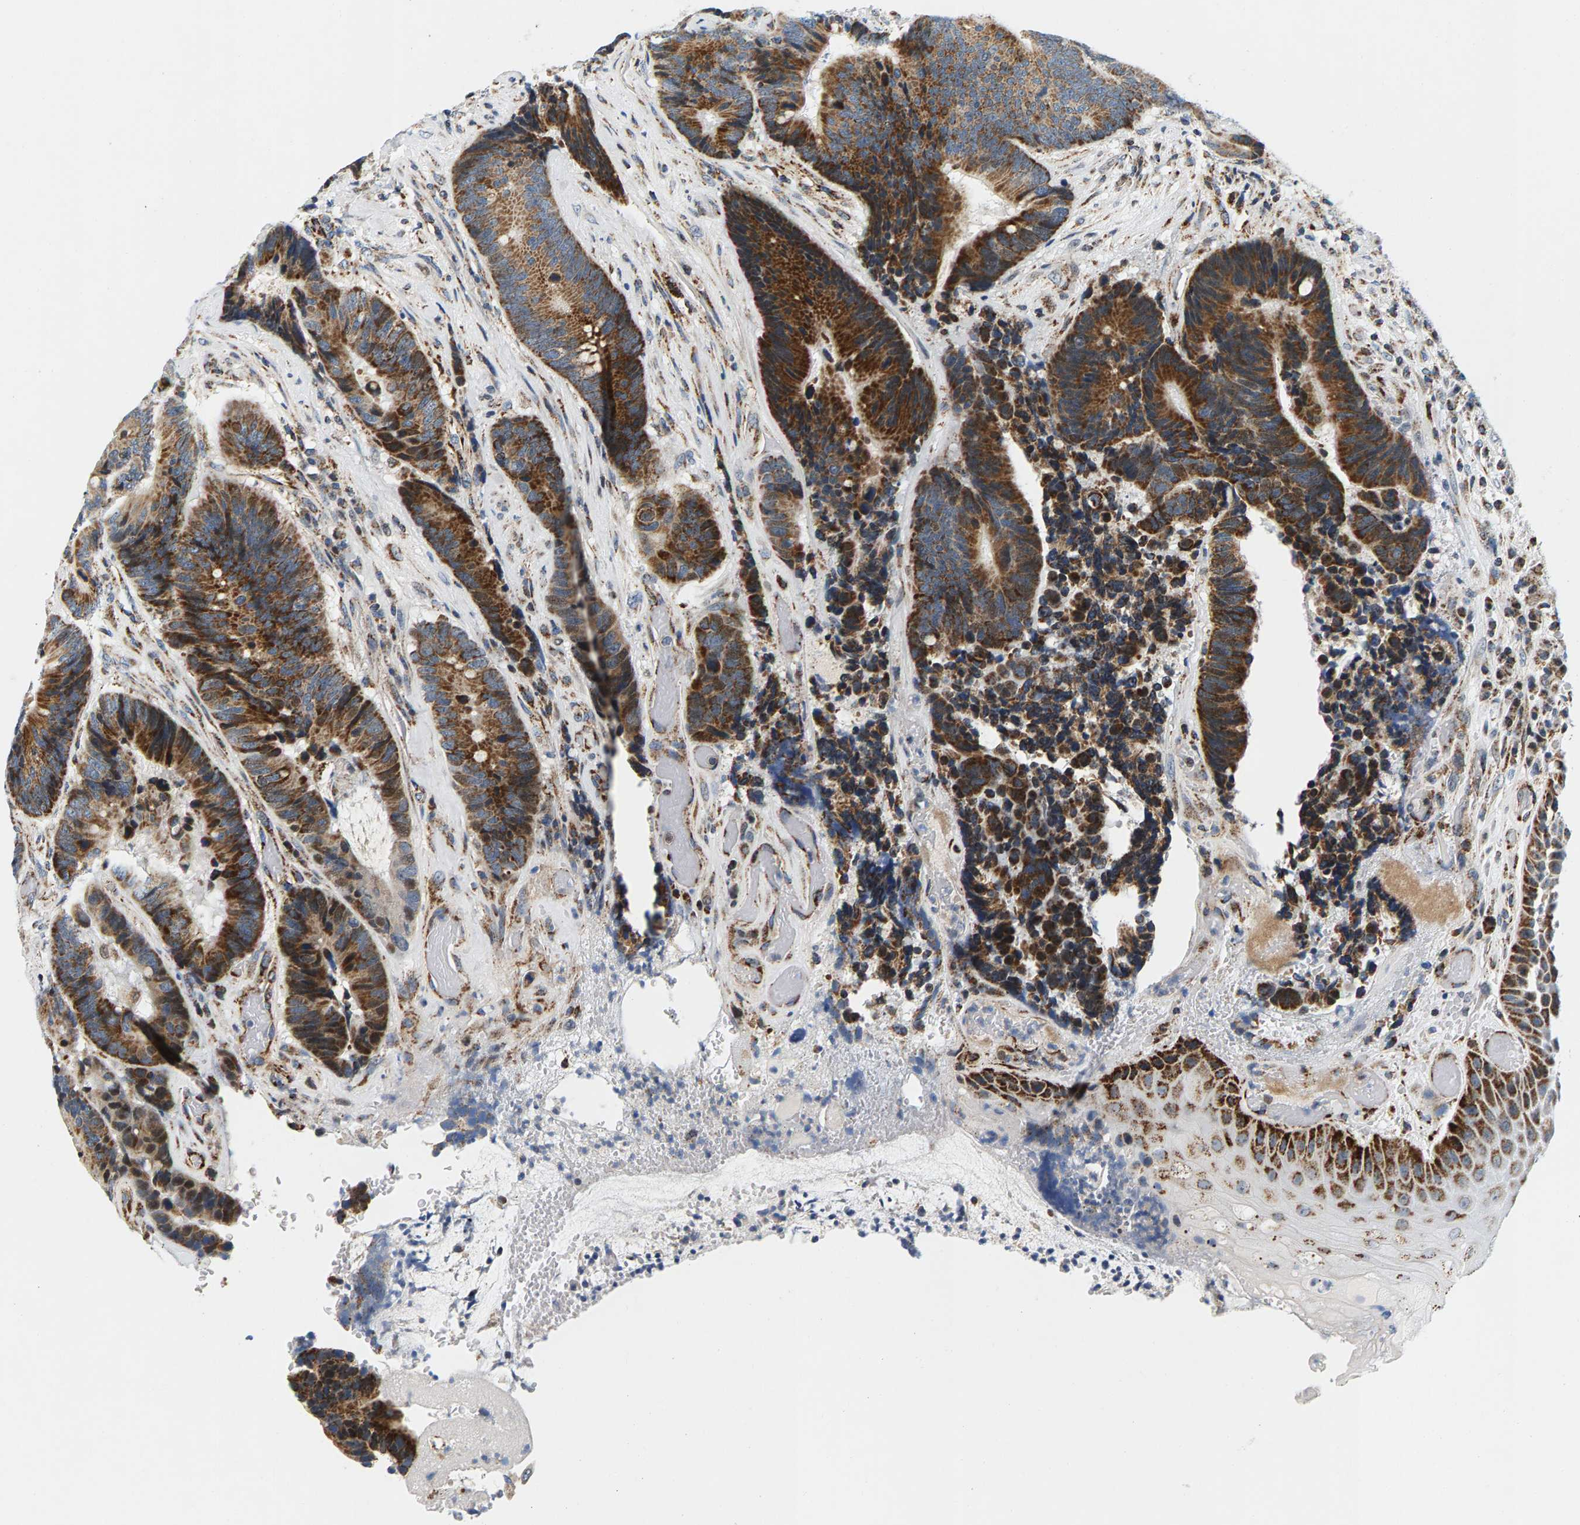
{"staining": {"intensity": "strong", "quantity": ">75%", "location": "cytoplasmic/membranous"}, "tissue": "colorectal cancer", "cell_type": "Tumor cells", "image_type": "cancer", "snomed": [{"axis": "morphology", "description": "Adenocarcinoma, NOS"}, {"axis": "topography", "description": "Rectum"}, {"axis": "topography", "description": "Anal"}], "caption": "Immunohistochemistry histopathology image of human colorectal cancer (adenocarcinoma) stained for a protein (brown), which exhibits high levels of strong cytoplasmic/membranous expression in about >75% of tumor cells.", "gene": "PDE1A", "patient": {"sex": "female", "age": 89}}